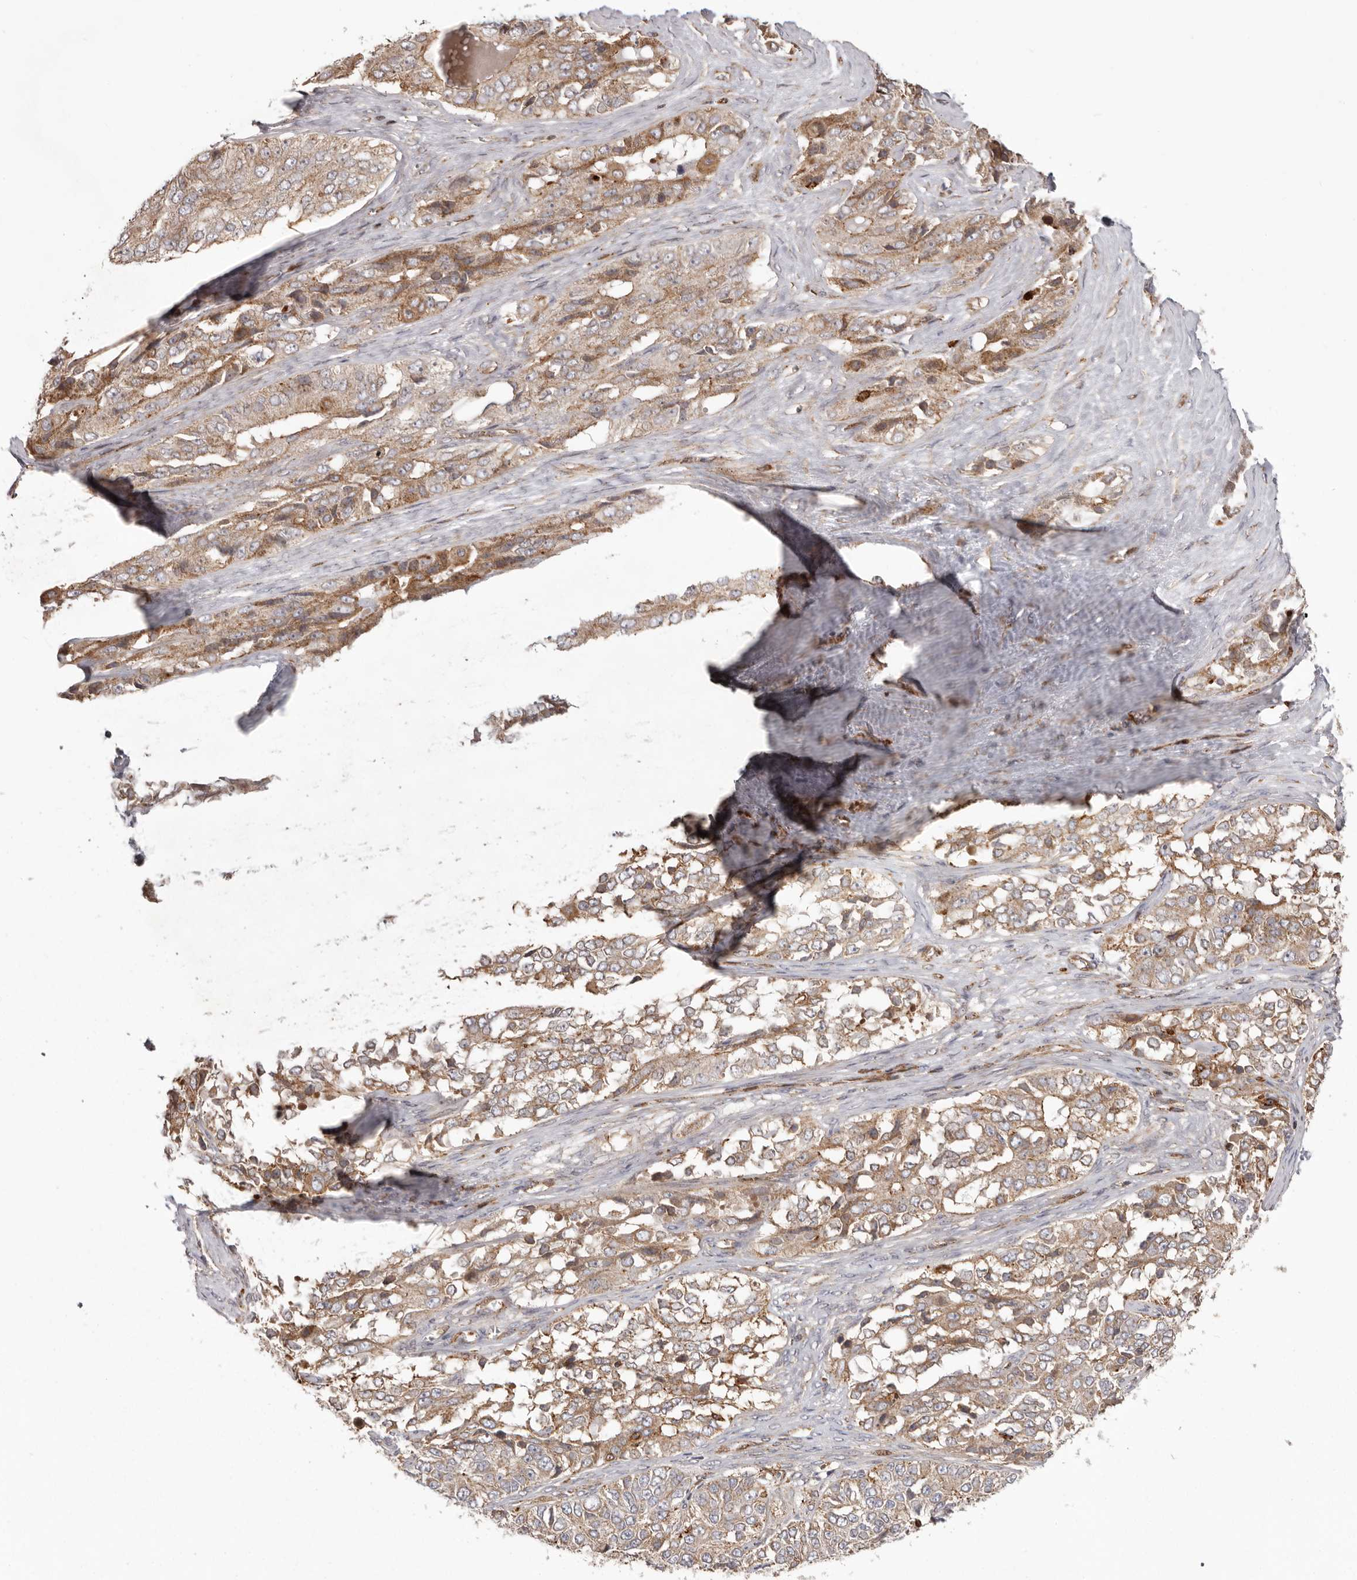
{"staining": {"intensity": "moderate", "quantity": ">75%", "location": "cytoplasmic/membranous"}, "tissue": "ovarian cancer", "cell_type": "Tumor cells", "image_type": "cancer", "snomed": [{"axis": "morphology", "description": "Carcinoma, endometroid"}, {"axis": "topography", "description": "Ovary"}], "caption": "The immunohistochemical stain shows moderate cytoplasmic/membranous staining in tumor cells of ovarian endometroid carcinoma tissue. The protein of interest is shown in brown color, while the nuclei are stained blue.", "gene": "NUP43", "patient": {"sex": "female", "age": 51}}